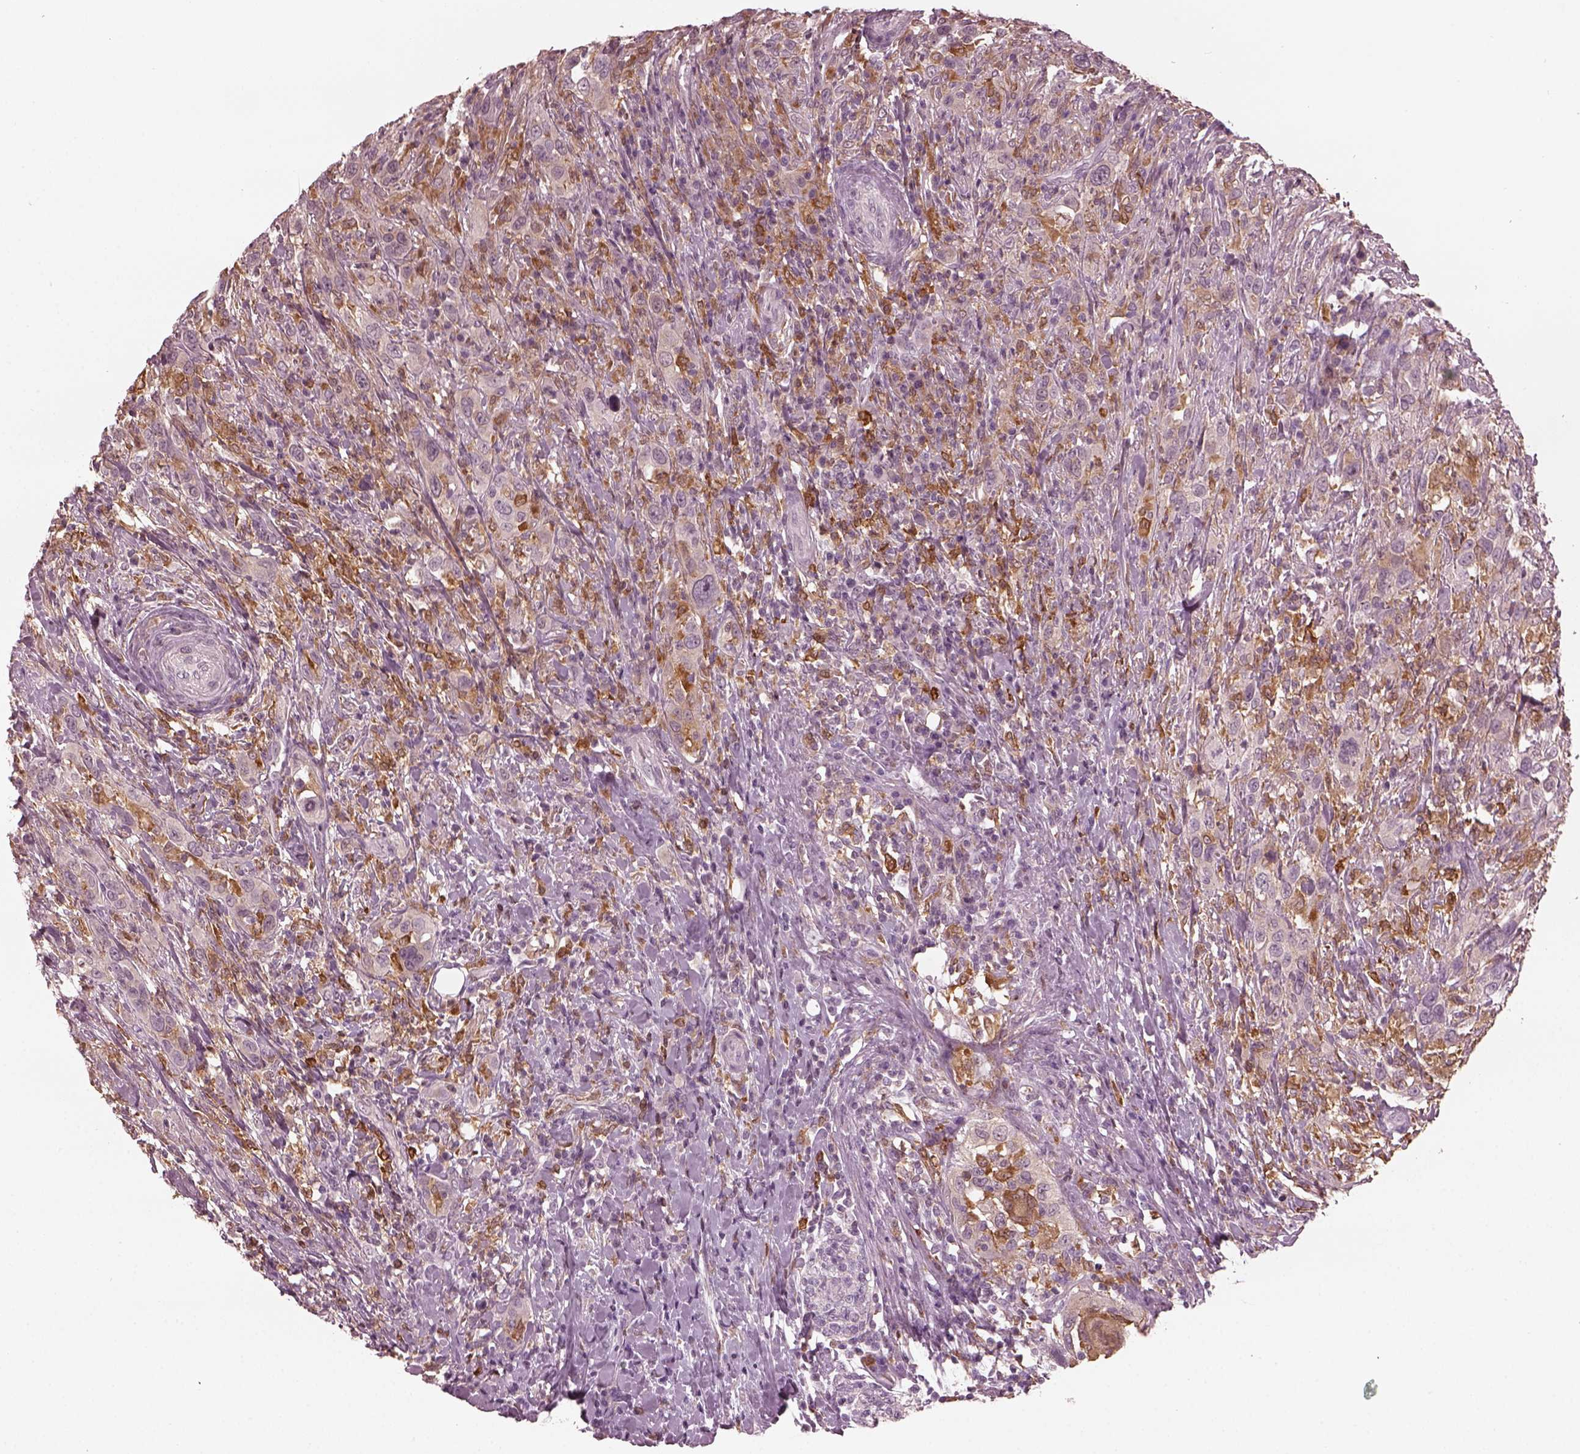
{"staining": {"intensity": "negative", "quantity": "none", "location": "none"}, "tissue": "urothelial cancer", "cell_type": "Tumor cells", "image_type": "cancer", "snomed": [{"axis": "morphology", "description": "Urothelial carcinoma, NOS"}, {"axis": "morphology", "description": "Urothelial carcinoma, High grade"}, {"axis": "topography", "description": "Urinary bladder"}], "caption": "This is an IHC micrograph of urothelial cancer. There is no positivity in tumor cells.", "gene": "PSTPIP2", "patient": {"sex": "female", "age": 64}}